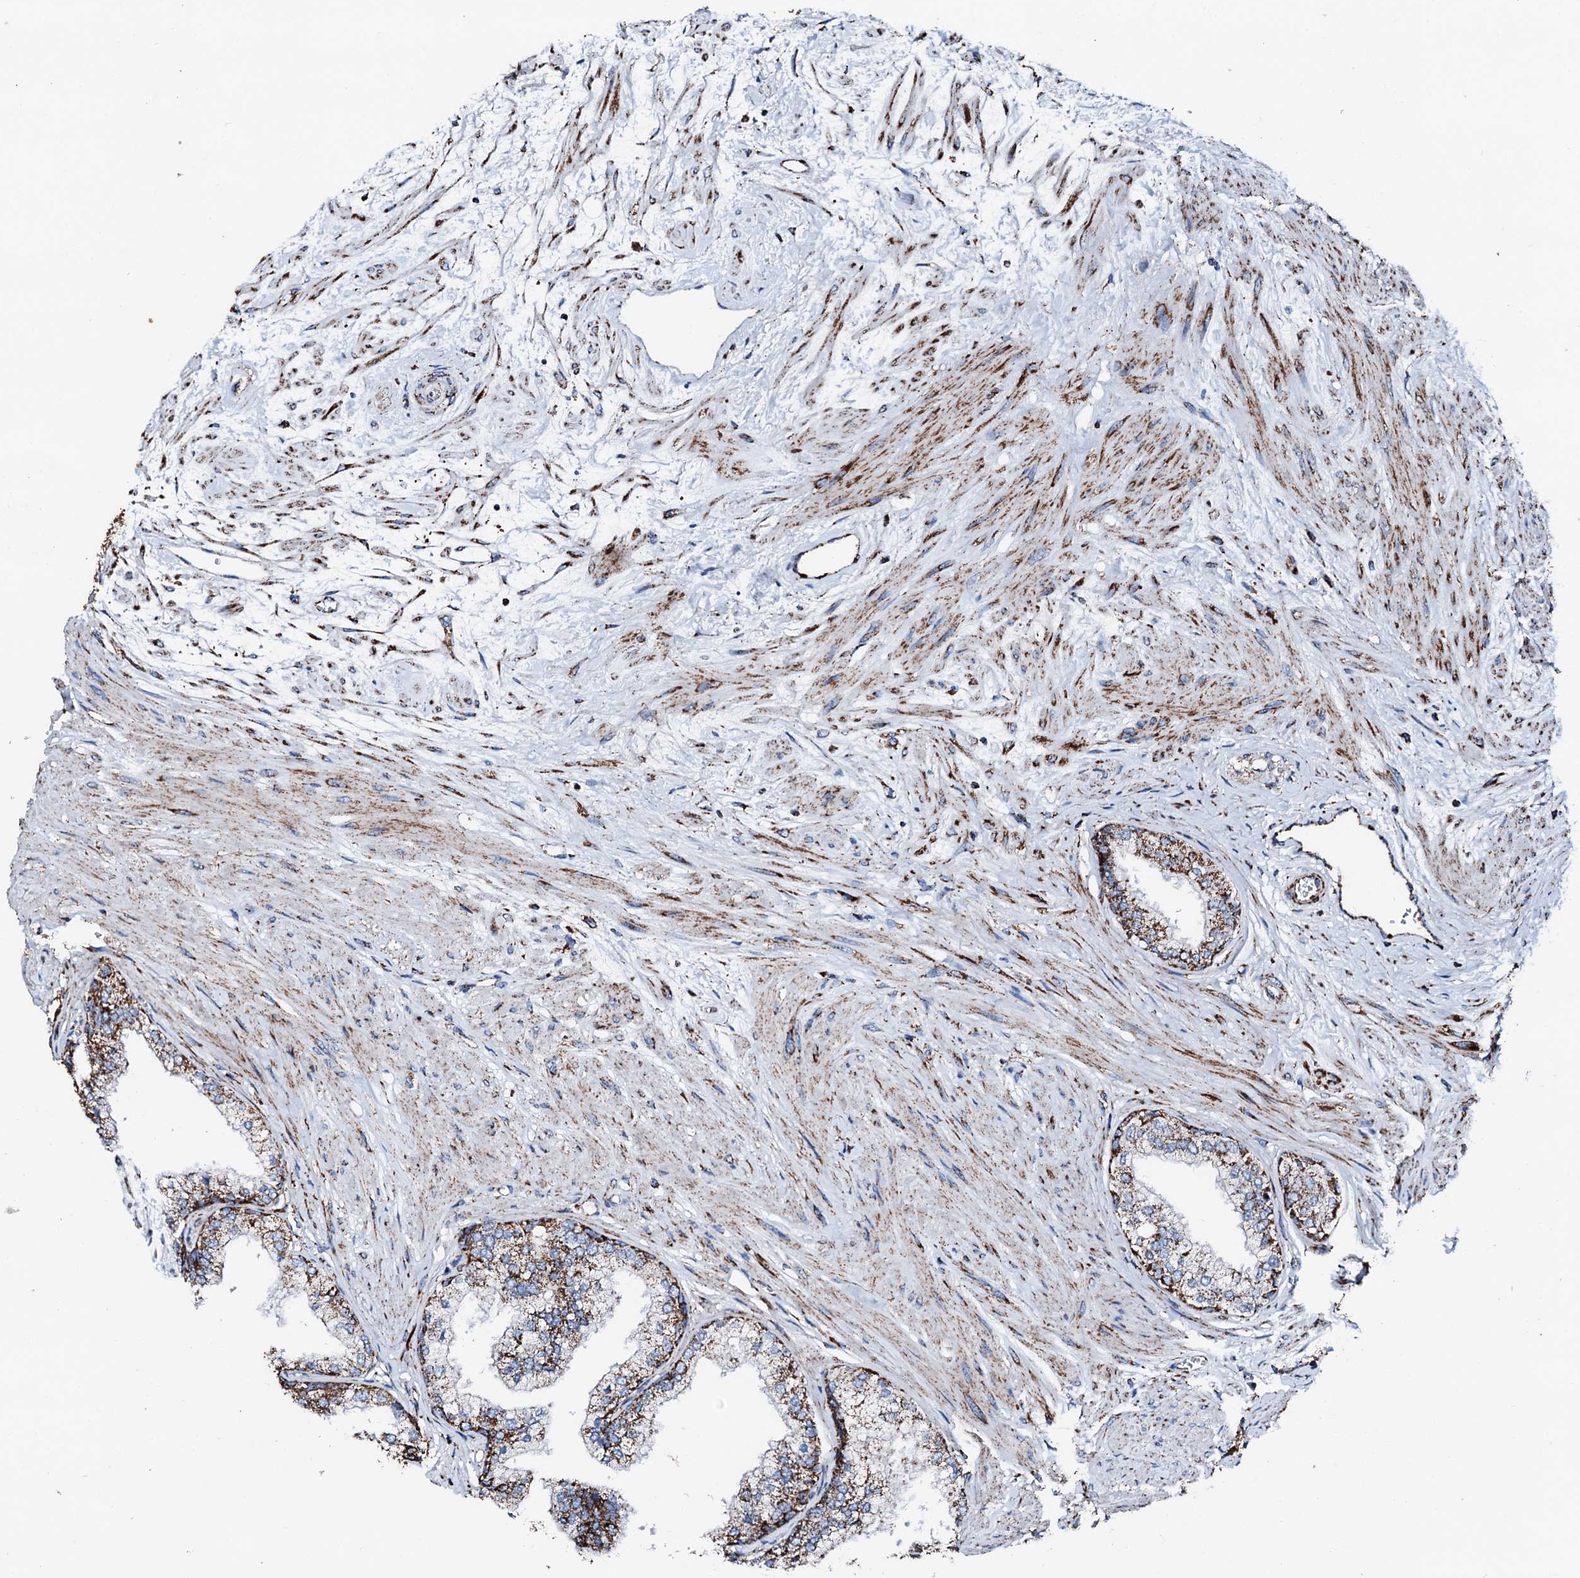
{"staining": {"intensity": "strong", "quantity": ">75%", "location": "cytoplasmic/membranous"}, "tissue": "prostate", "cell_type": "Glandular cells", "image_type": "normal", "snomed": [{"axis": "morphology", "description": "Normal tissue, NOS"}, {"axis": "topography", "description": "Prostate"}], "caption": "IHC image of normal prostate stained for a protein (brown), which exhibits high levels of strong cytoplasmic/membranous staining in about >75% of glandular cells.", "gene": "HADH", "patient": {"sex": "male", "age": 60}}